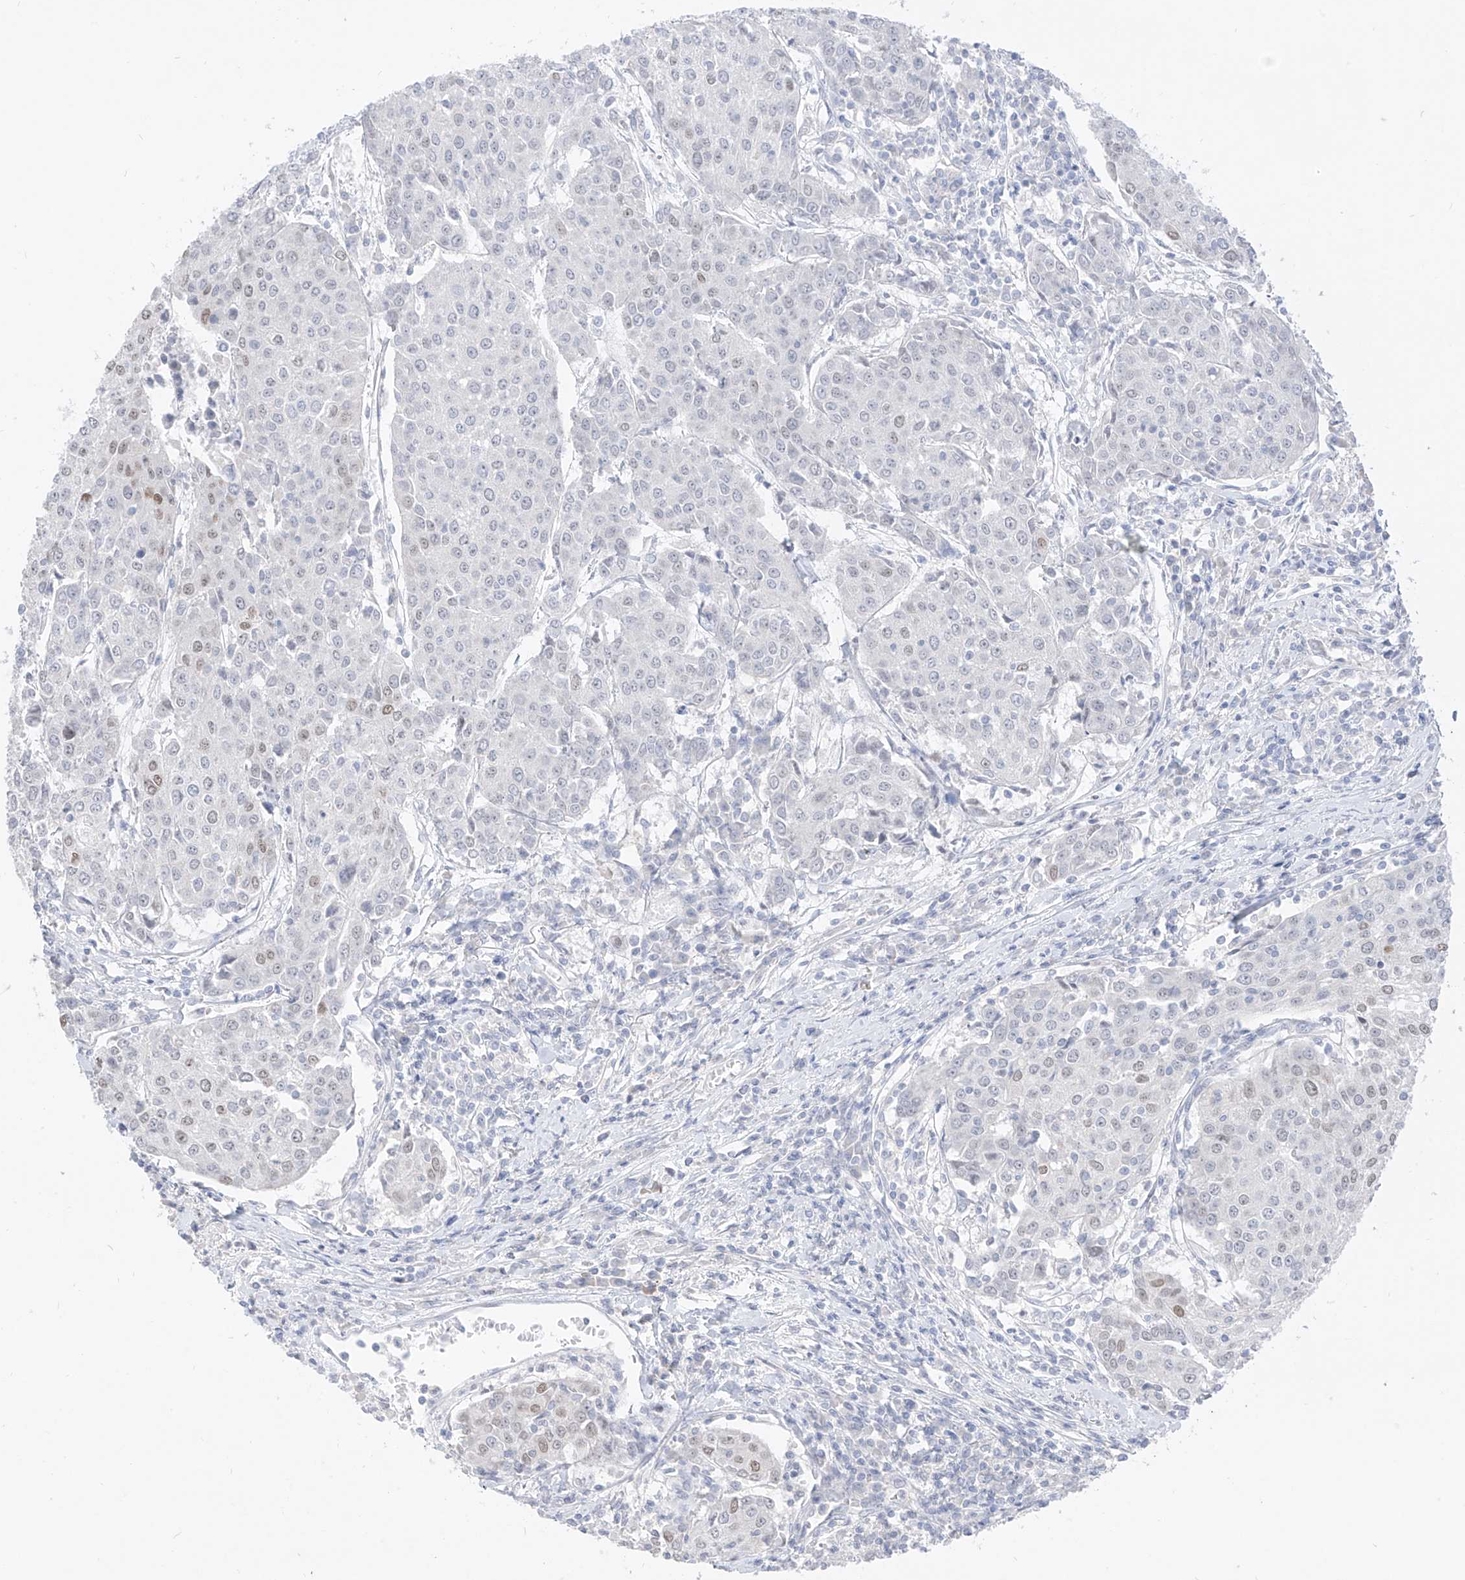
{"staining": {"intensity": "moderate", "quantity": "<25%", "location": "nuclear"}, "tissue": "urothelial cancer", "cell_type": "Tumor cells", "image_type": "cancer", "snomed": [{"axis": "morphology", "description": "Urothelial carcinoma, High grade"}, {"axis": "topography", "description": "Urinary bladder"}], "caption": "Human urothelial cancer stained with a brown dye shows moderate nuclear positive positivity in about <25% of tumor cells.", "gene": "BARX2", "patient": {"sex": "female", "age": 85}}